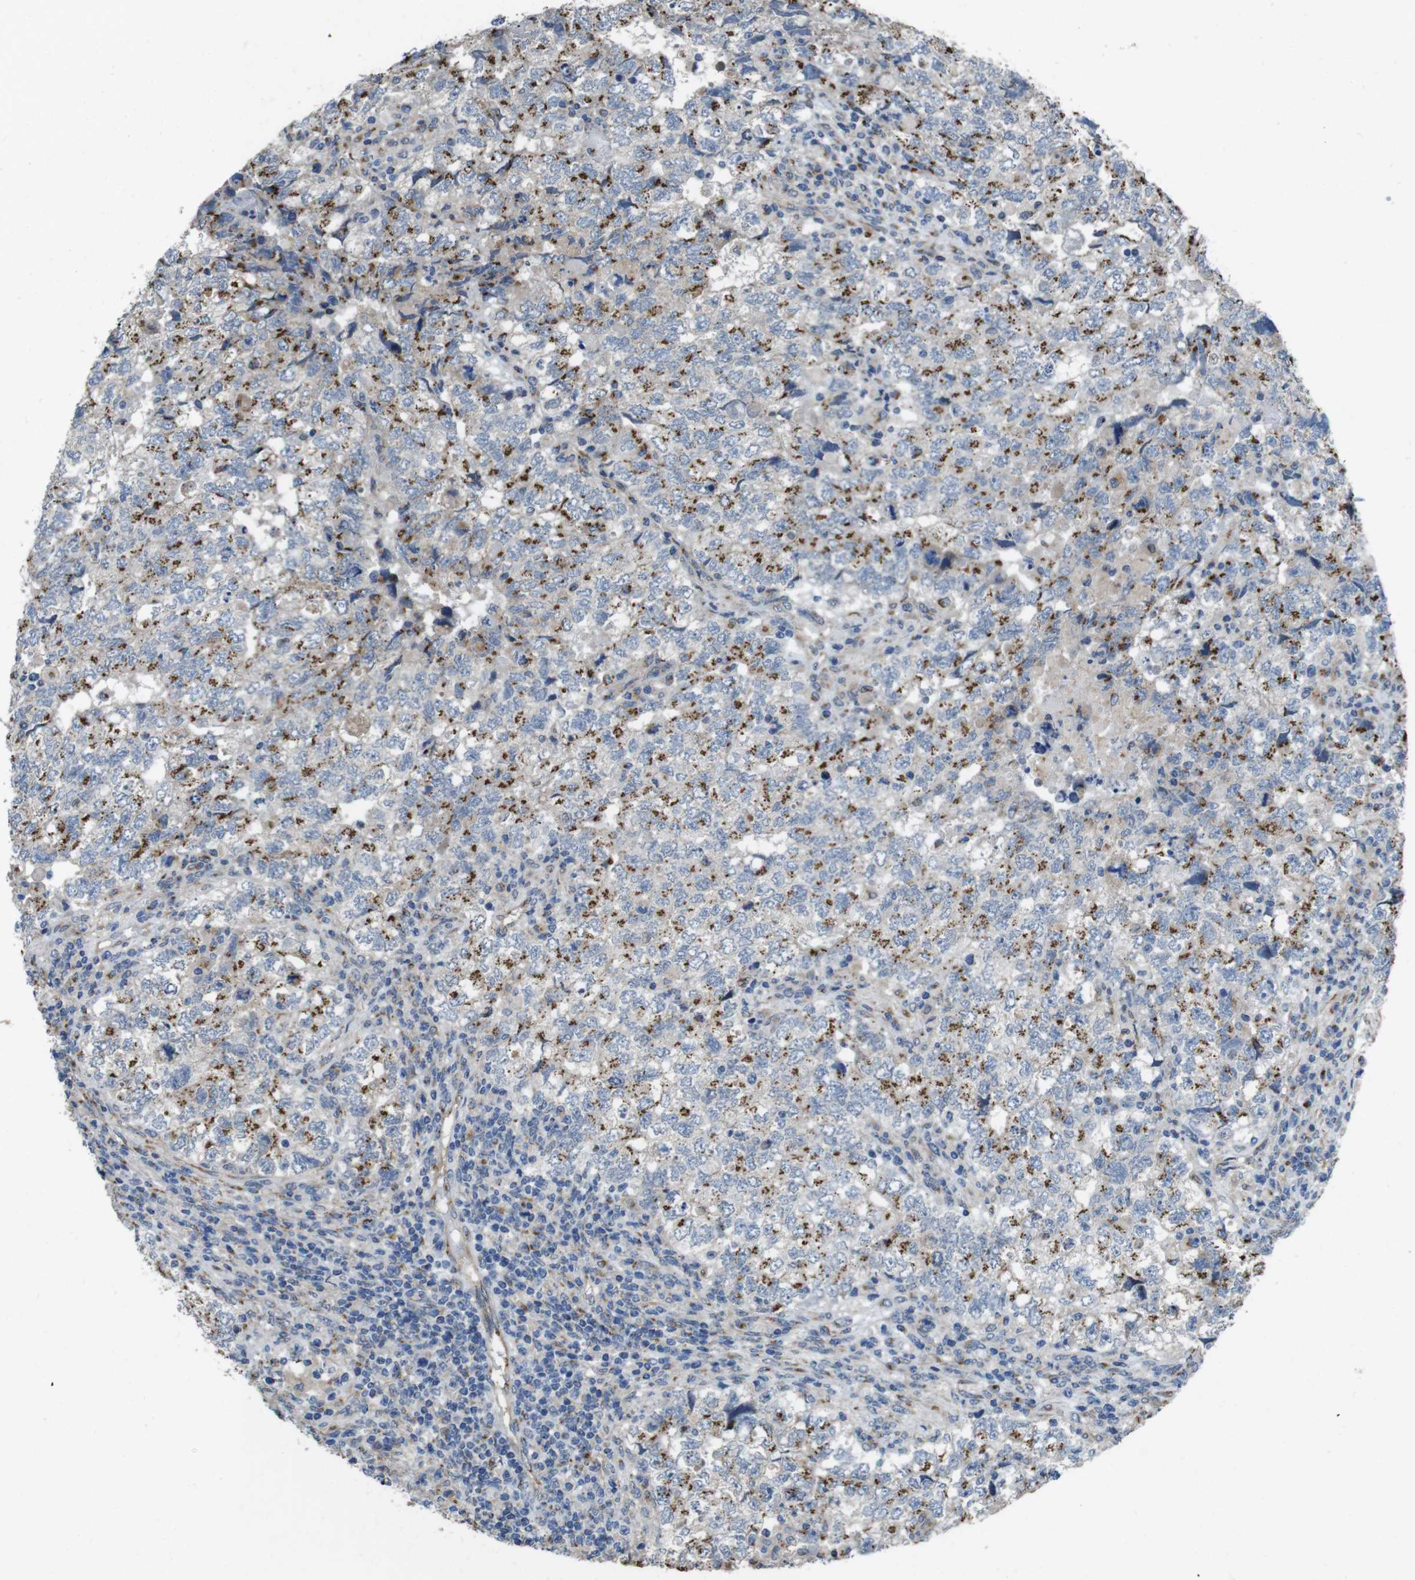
{"staining": {"intensity": "moderate", "quantity": "25%-75%", "location": "cytoplasmic/membranous"}, "tissue": "testis cancer", "cell_type": "Tumor cells", "image_type": "cancer", "snomed": [{"axis": "morphology", "description": "Carcinoma, Embryonal, NOS"}, {"axis": "topography", "description": "Testis"}], "caption": "Immunohistochemical staining of testis cancer demonstrates medium levels of moderate cytoplasmic/membranous expression in about 25%-75% of tumor cells. (DAB = brown stain, brightfield microscopy at high magnification).", "gene": "RAB6A", "patient": {"sex": "male", "age": 36}}